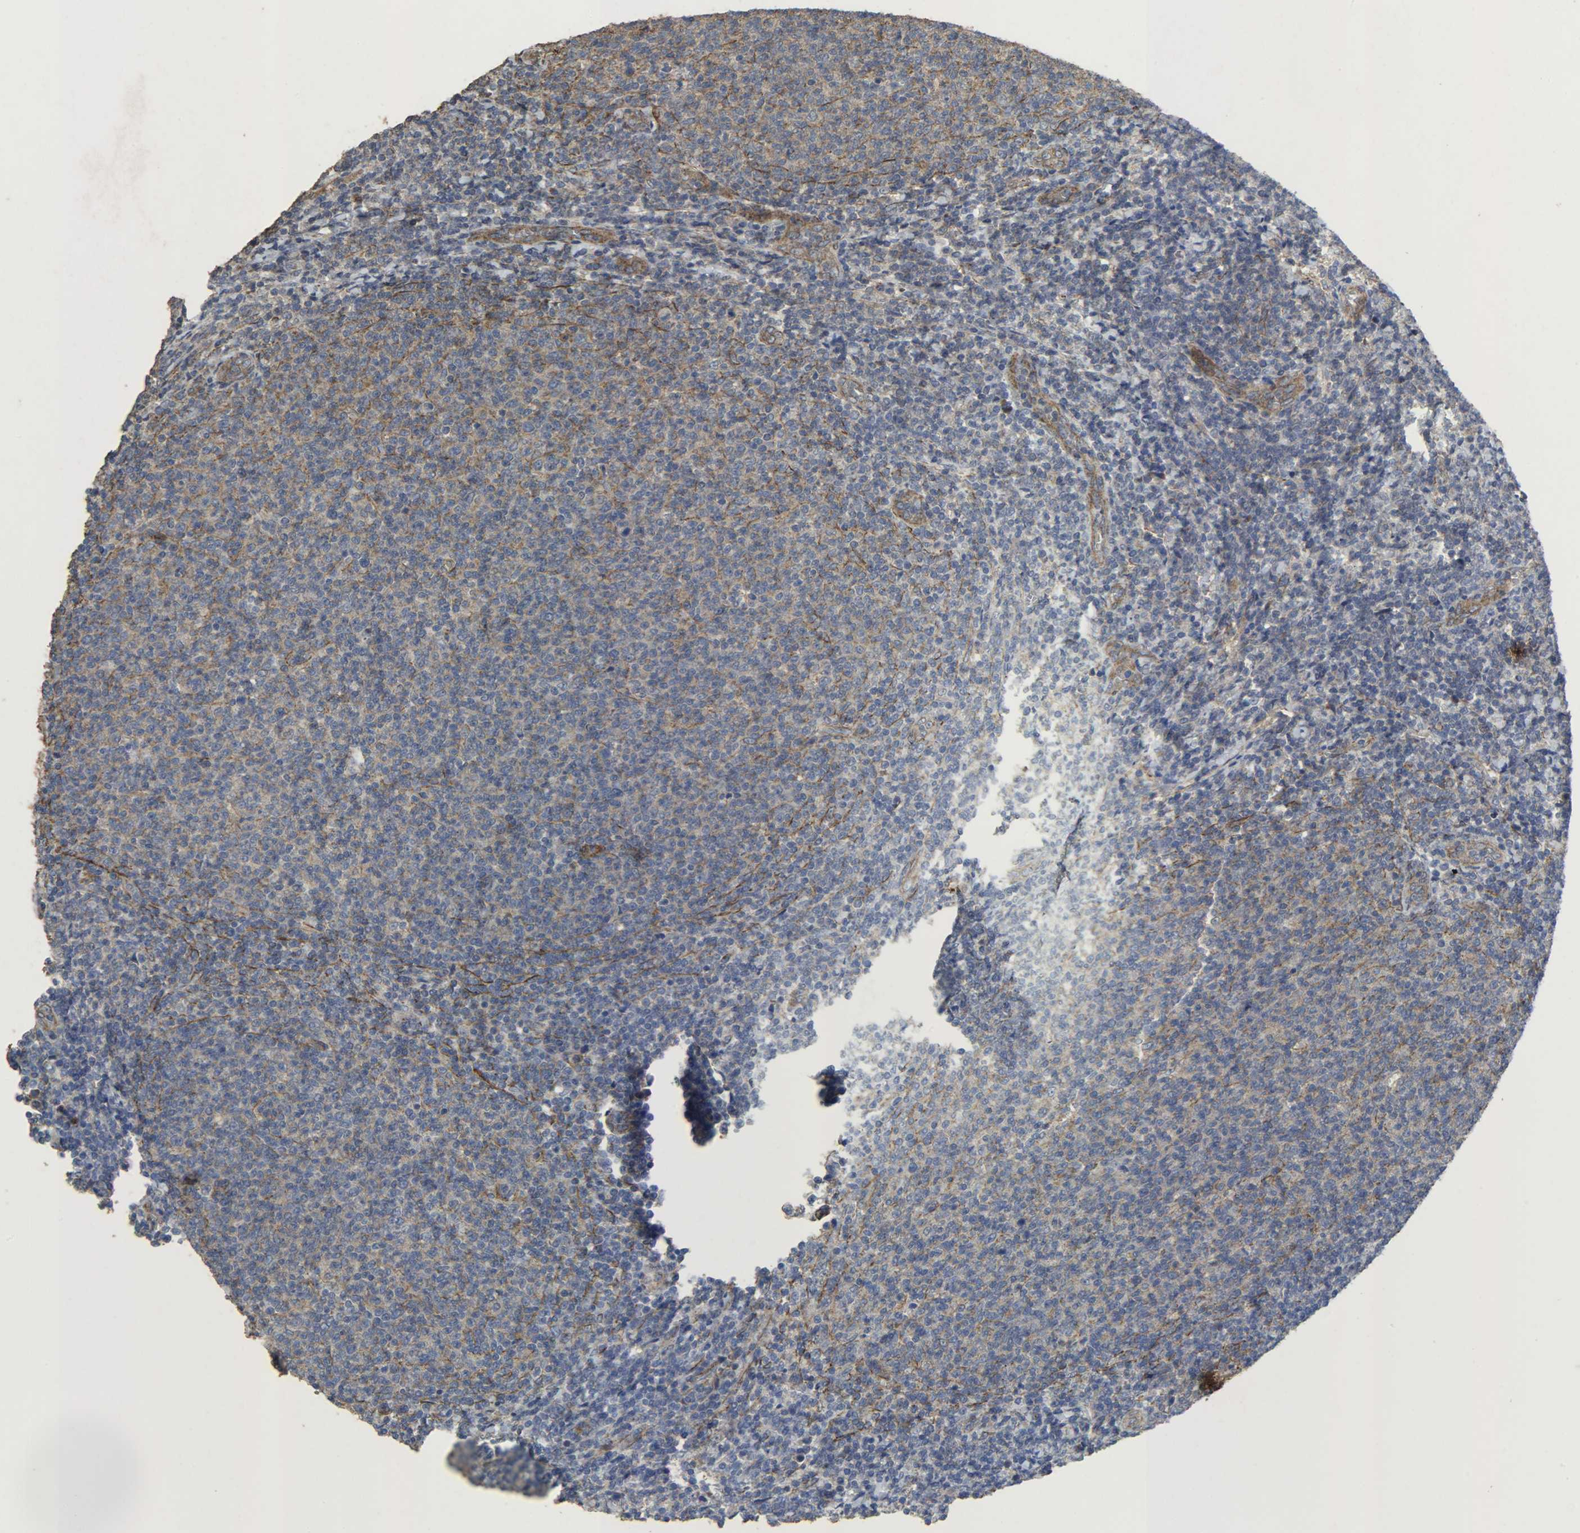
{"staining": {"intensity": "negative", "quantity": "none", "location": "none"}, "tissue": "lymphoma", "cell_type": "Tumor cells", "image_type": "cancer", "snomed": [{"axis": "morphology", "description": "Malignant lymphoma, non-Hodgkin's type, Low grade"}, {"axis": "topography", "description": "Lymph node"}], "caption": "Tumor cells show no significant protein staining in lymphoma. The staining is performed using DAB (3,3'-diaminobenzidine) brown chromogen with nuclei counter-stained in using hematoxylin.", "gene": "TPM4", "patient": {"sex": "male", "age": 66}}